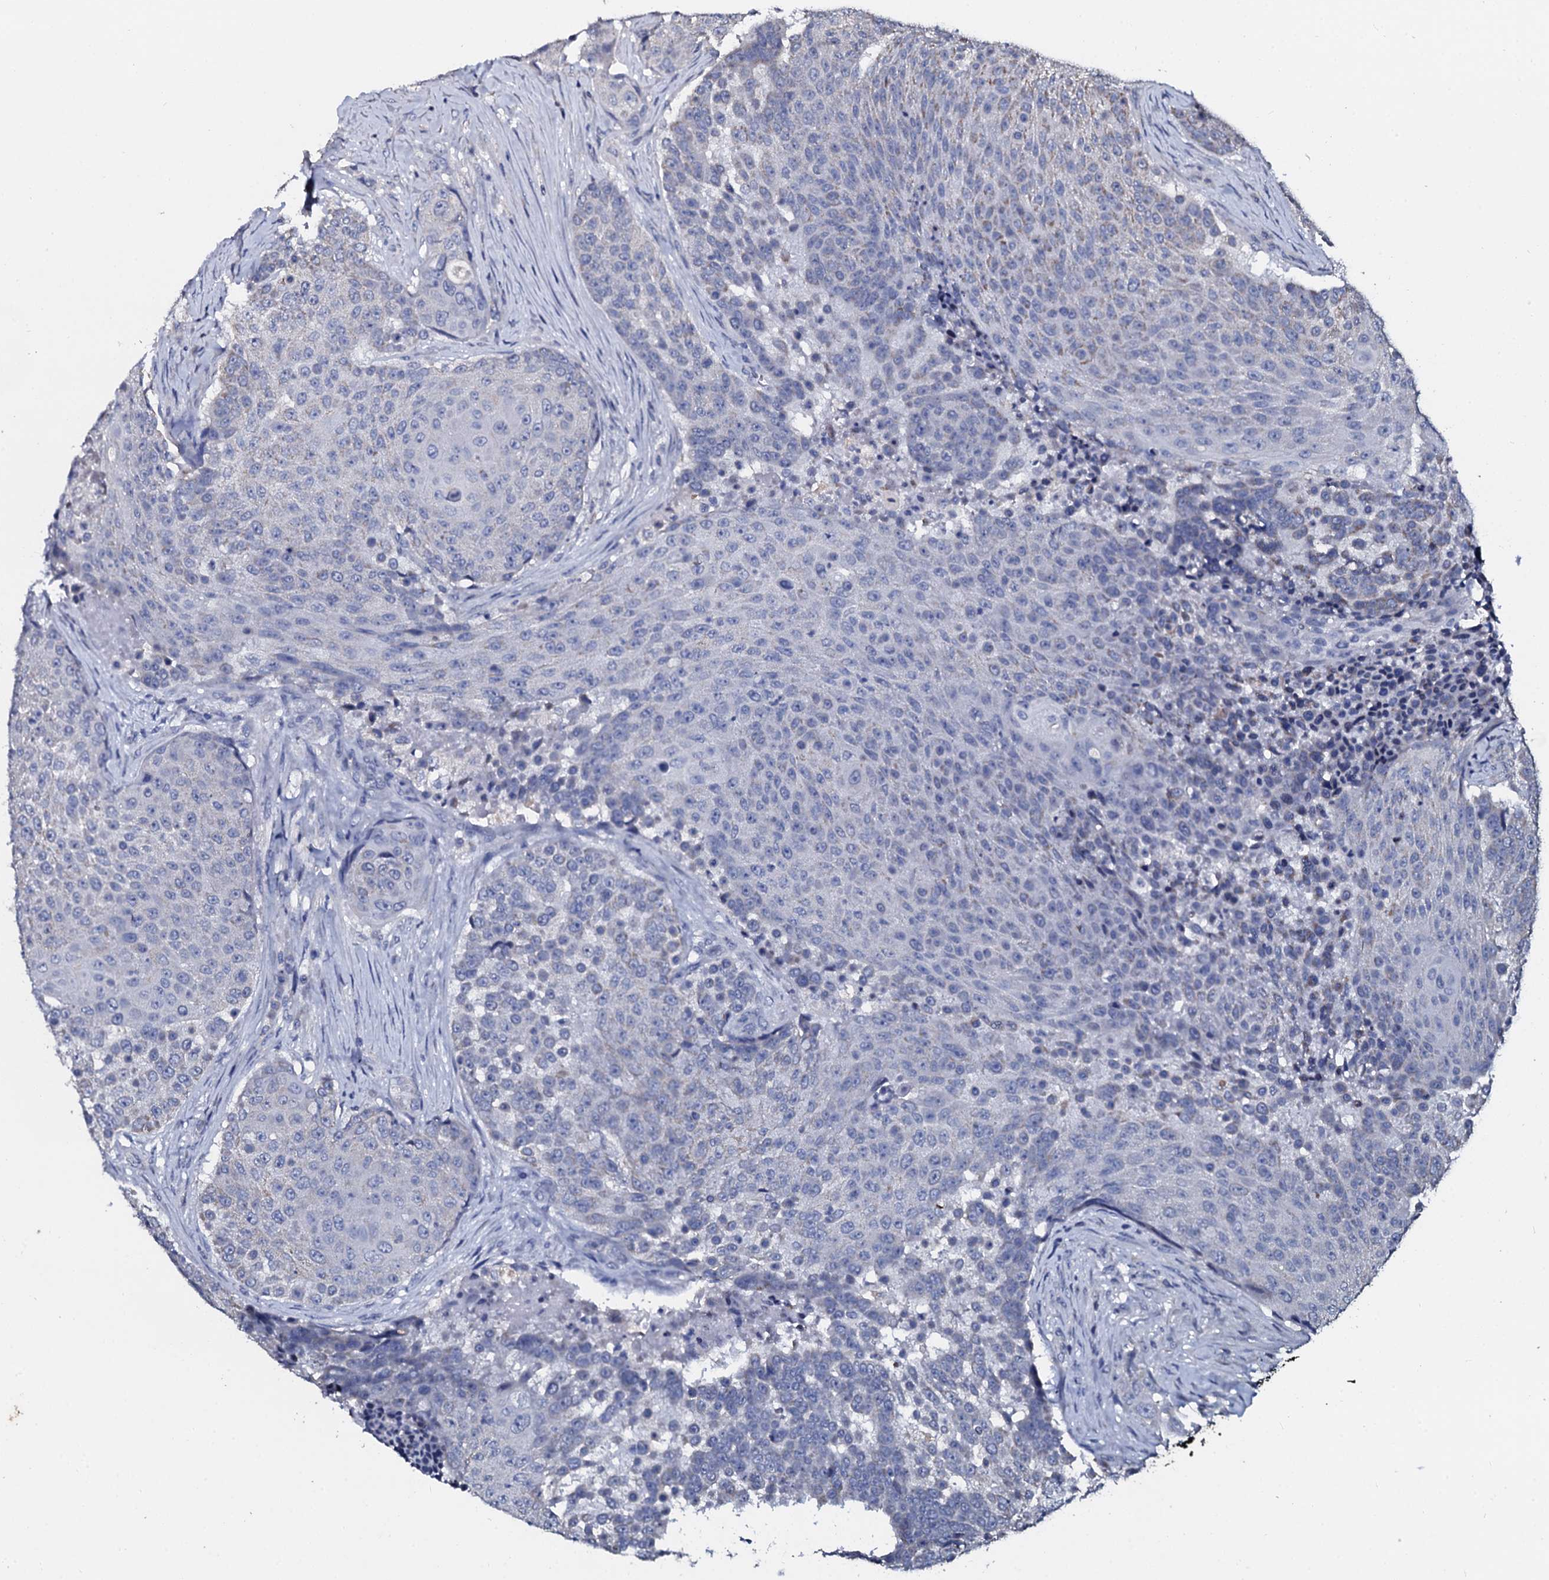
{"staining": {"intensity": "weak", "quantity": "<25%", "location": "cytoplasmic/membranous"}, "tissue": "urothelial cancer", "cell_type": "Tumor cells", "image_type": "cancer", "snomed": [{"axis": "morphology", "description": "Urothelial carcinoma, High grade"}, {"axis": "topography", "description": "Urinary bladder"}], "caption": "There is no significant expression in tumor cells of urothelial cancer.", "gene": "SLC37A4", "patient": {"sex": "female", "age": 63}}